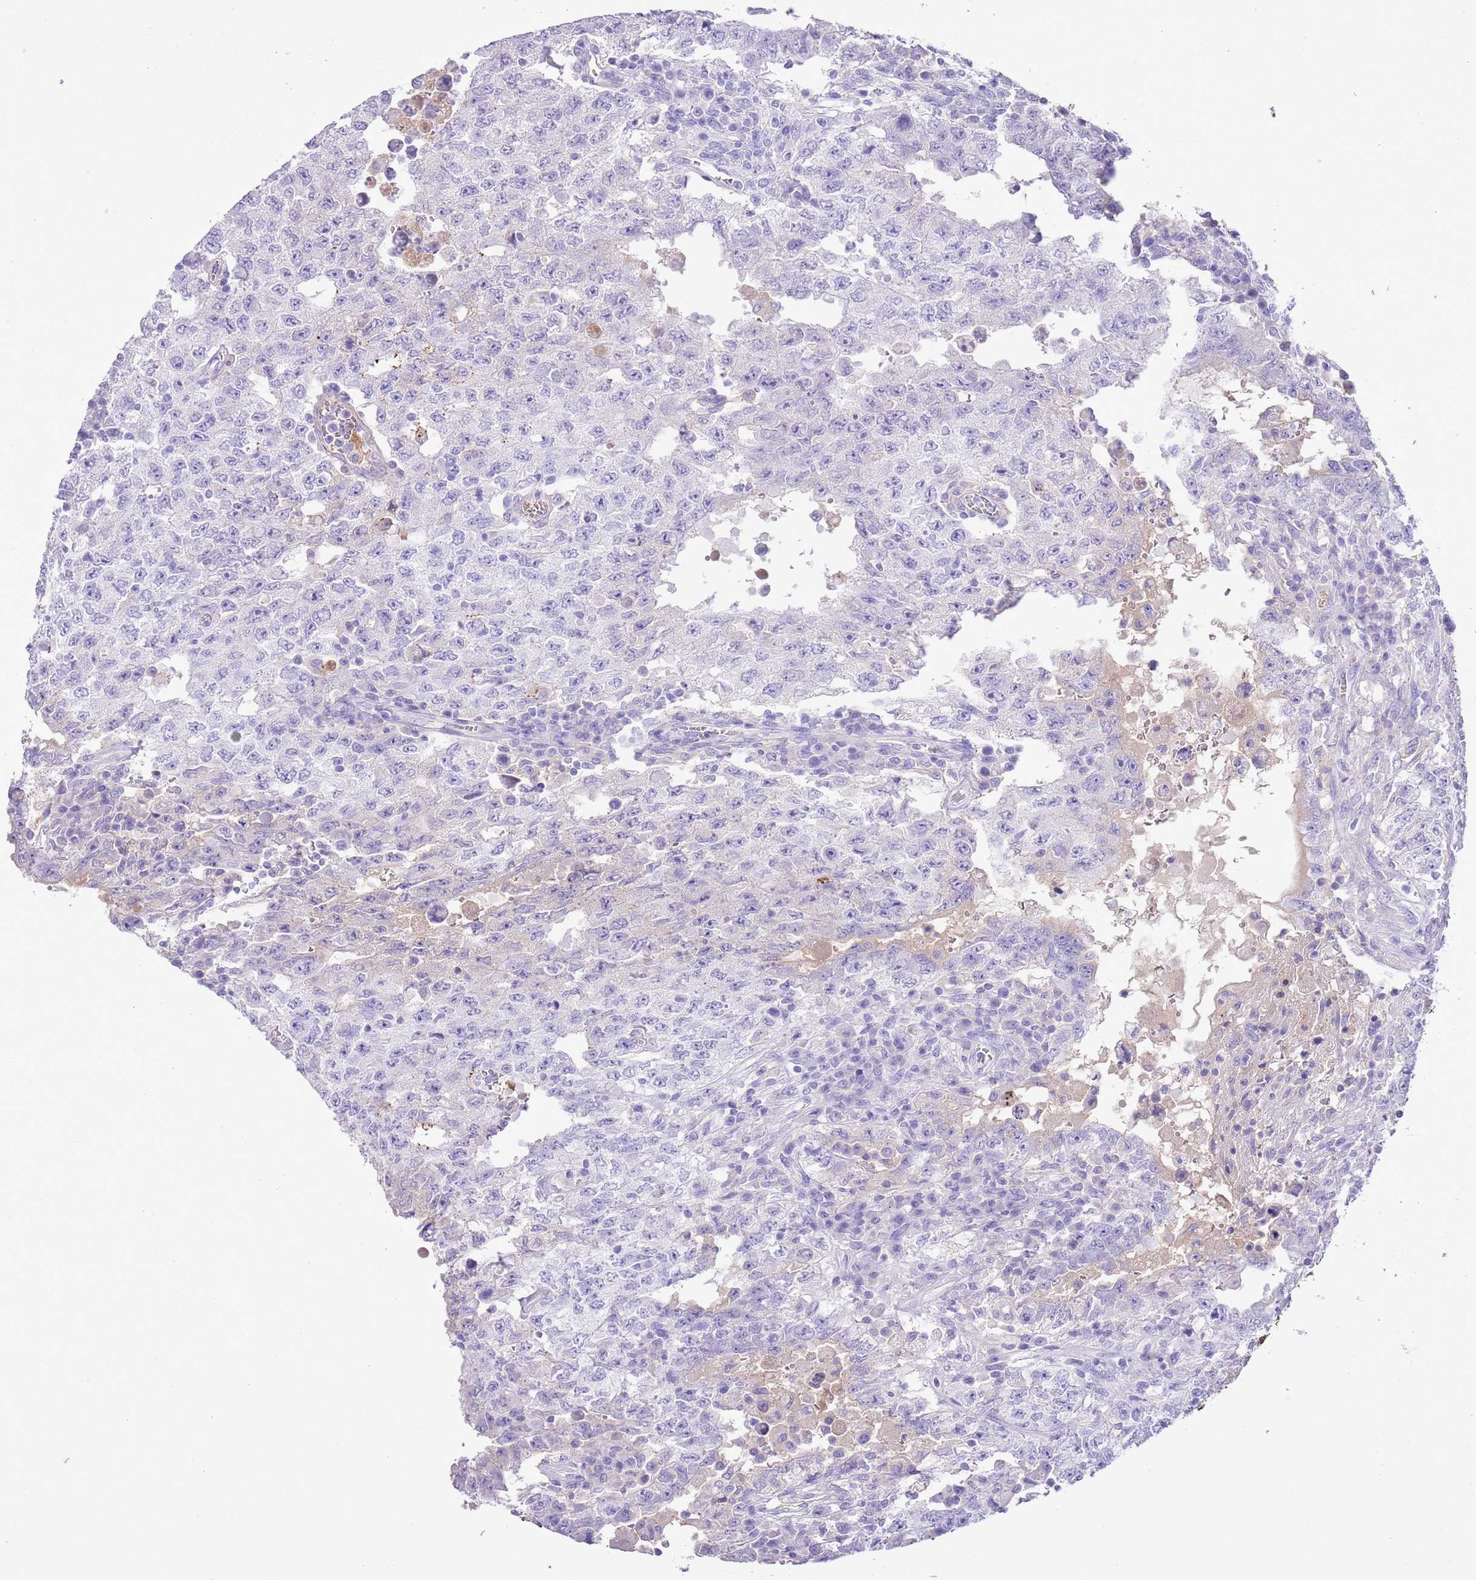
{"staining": {"intensity": "negative", "quantity": "none", "location": "none"}, "tissue": "testis cancer", "cell_type": "Tumor cells", "image_type": "cancer", "snomed": [{"axis": "morphology", "description": "Carcinoma, Embryonal, NOS"}, {"axis": "topography", "description": "Testis"}], "caption": "The IHC micrograph has no significant staining in tumor cells of embryonal carcinoma (testis) tissue.", "gene": "IGF1", "patient": {"sex": "male", "age": 26}}